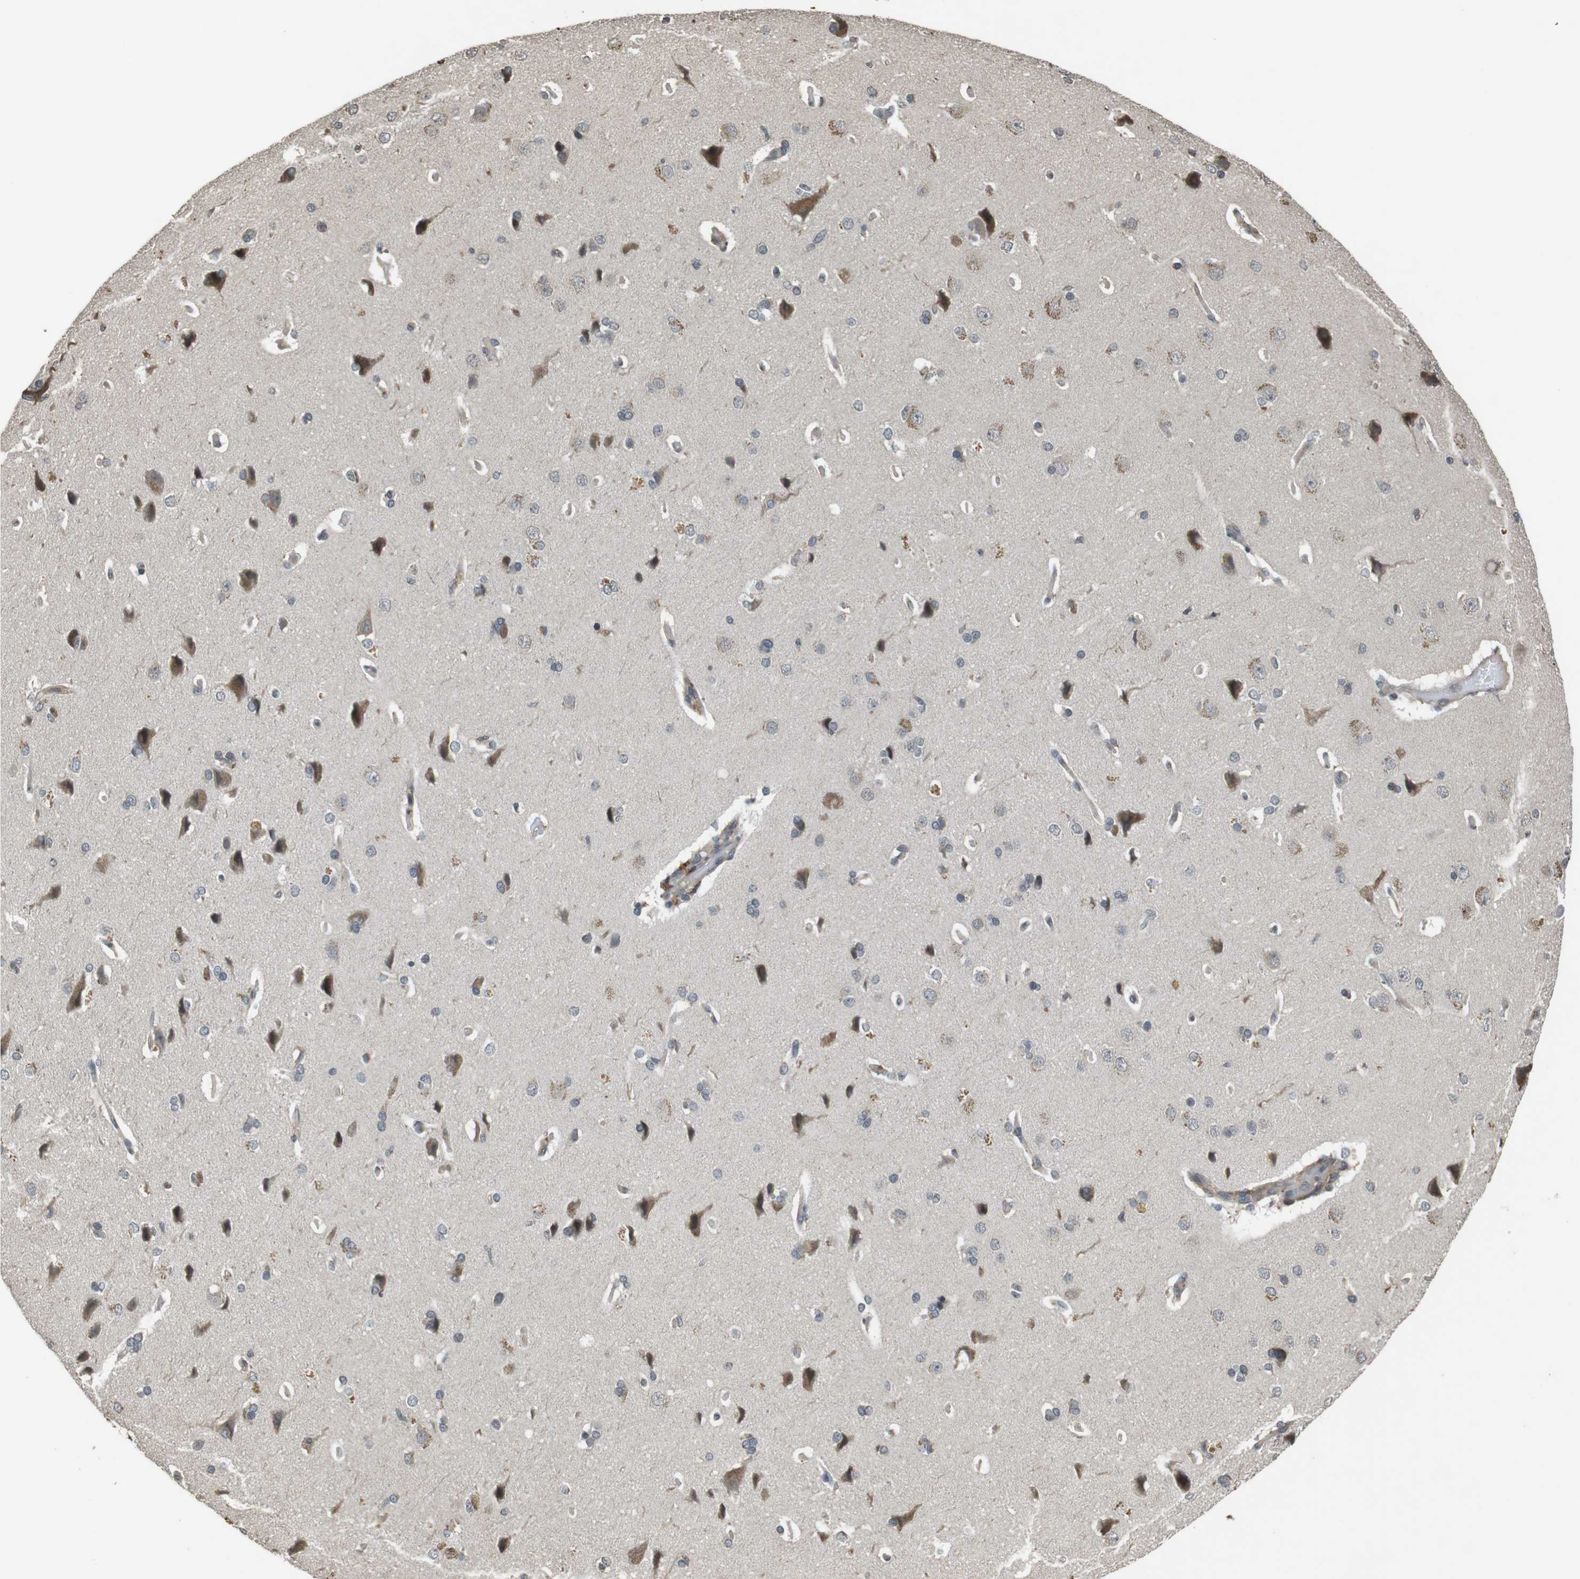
{"staining": {"intensity": "negative", "quantity": "none", "location": "none"}, "tissue": "cerebral cortex", "cell_type": "Endothelial cells", "image_type": "normal", "snomed": [{"axis": "morphology", "description": "Normal tissue, NOS"}, {"axis": "topography", "description": "Cerebral cortex"}], "caption": "Immunohistochemistry (IHC) image of unremarkable cerebral cortex stained for a protein (brown), which displays no positivity in endothelial cells.", "gene": "FZD10", "patient": {"sex": "male", "age": 62}}